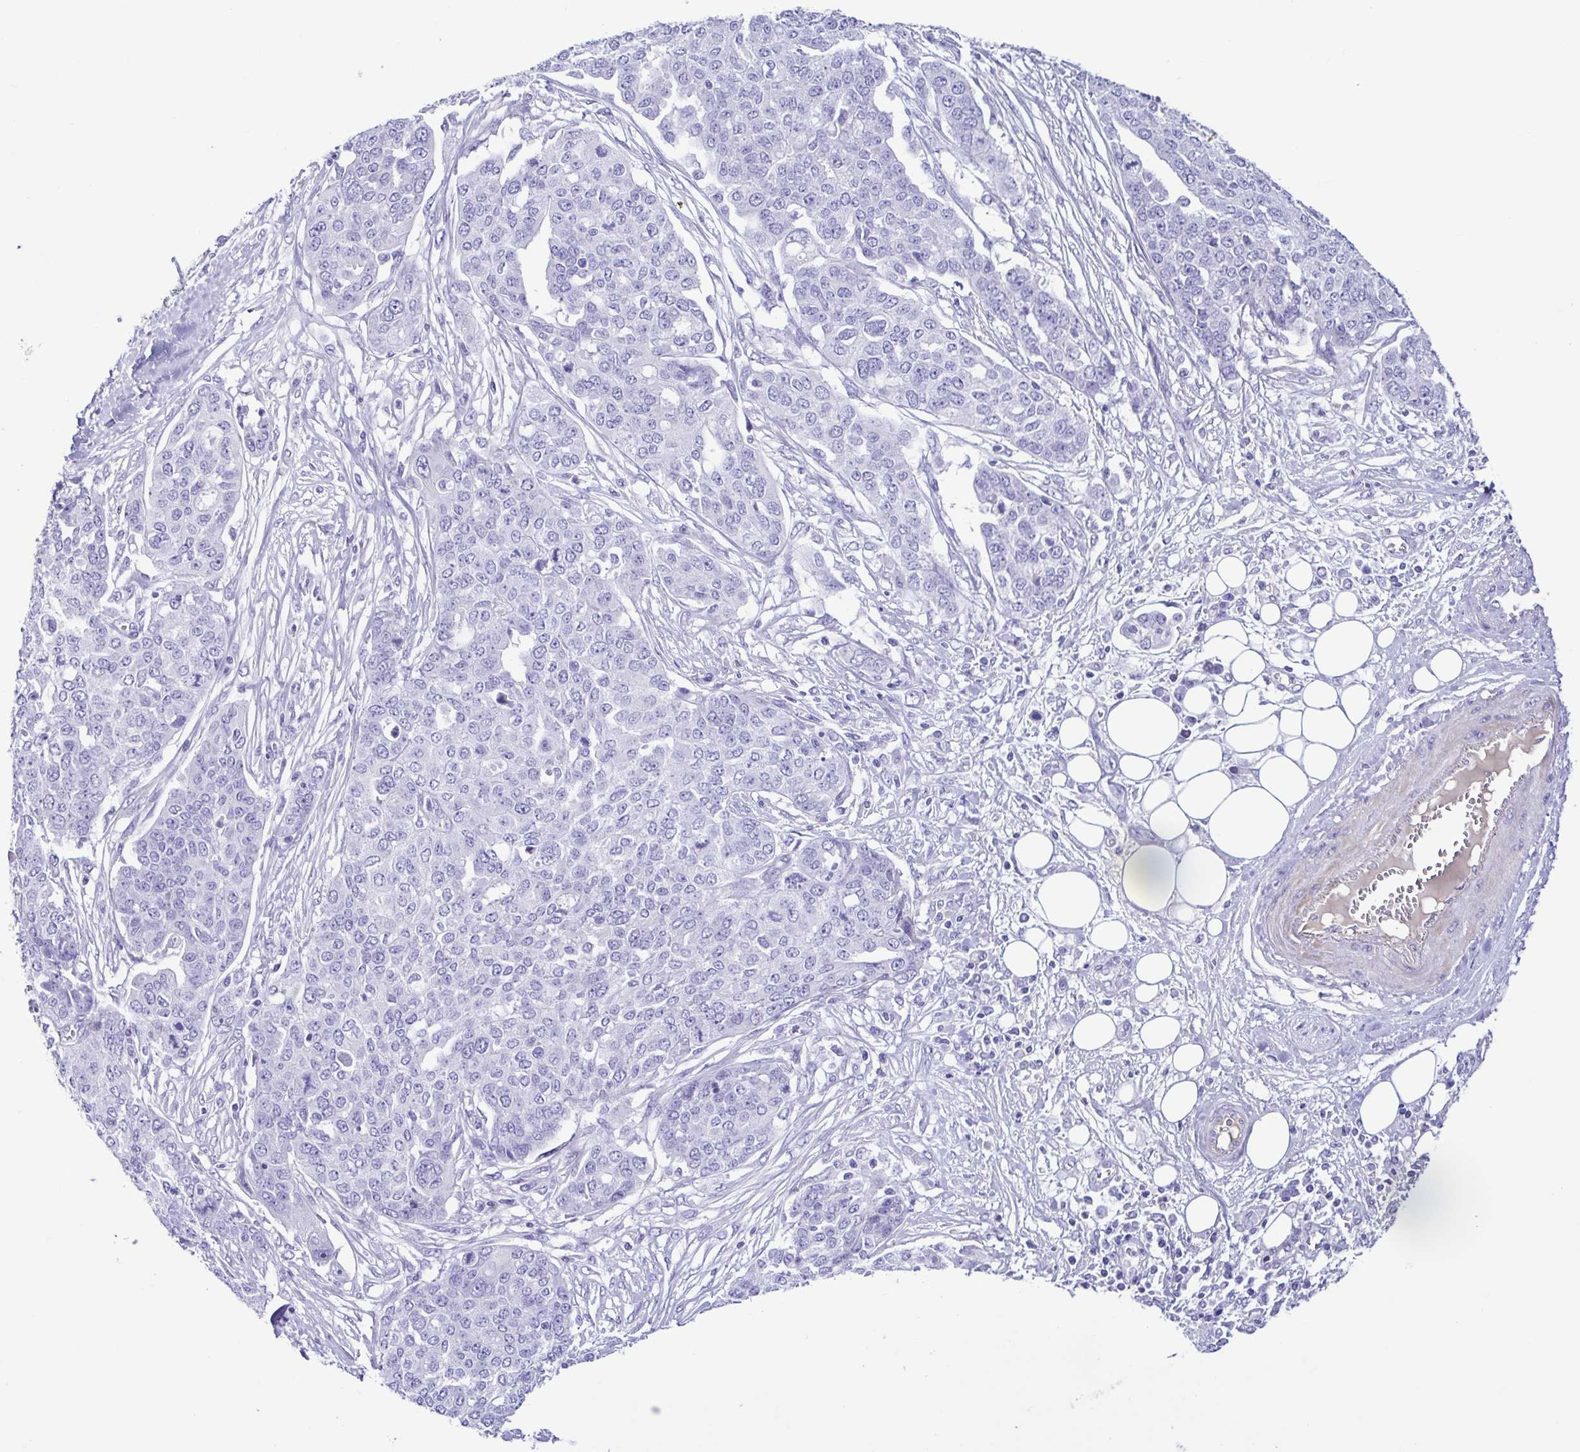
{"staining": {"intensity": "negative", "quantity": "none", "location": "none"}, "tissue": "ovarian cancer", "cell_type": "Tumor cells", "image_type": "cancer", "snomed": [{"axis": "morphology", "description": "Cystadenocarcinoma, serous, NOS"}, {"axis": "topography", "description": "Soft tissue"}, {"axis": "topography", "description": "Ovary"}], "caption": "Immunohistochemistry photomicrograph of ovarian cancer (serous cystadenocarcinoma) stained for a protein (brown), which reveals no expression in tumor cells.", "gene": "CYP11B1", "patient": {"sex": "female", "age": 57}}